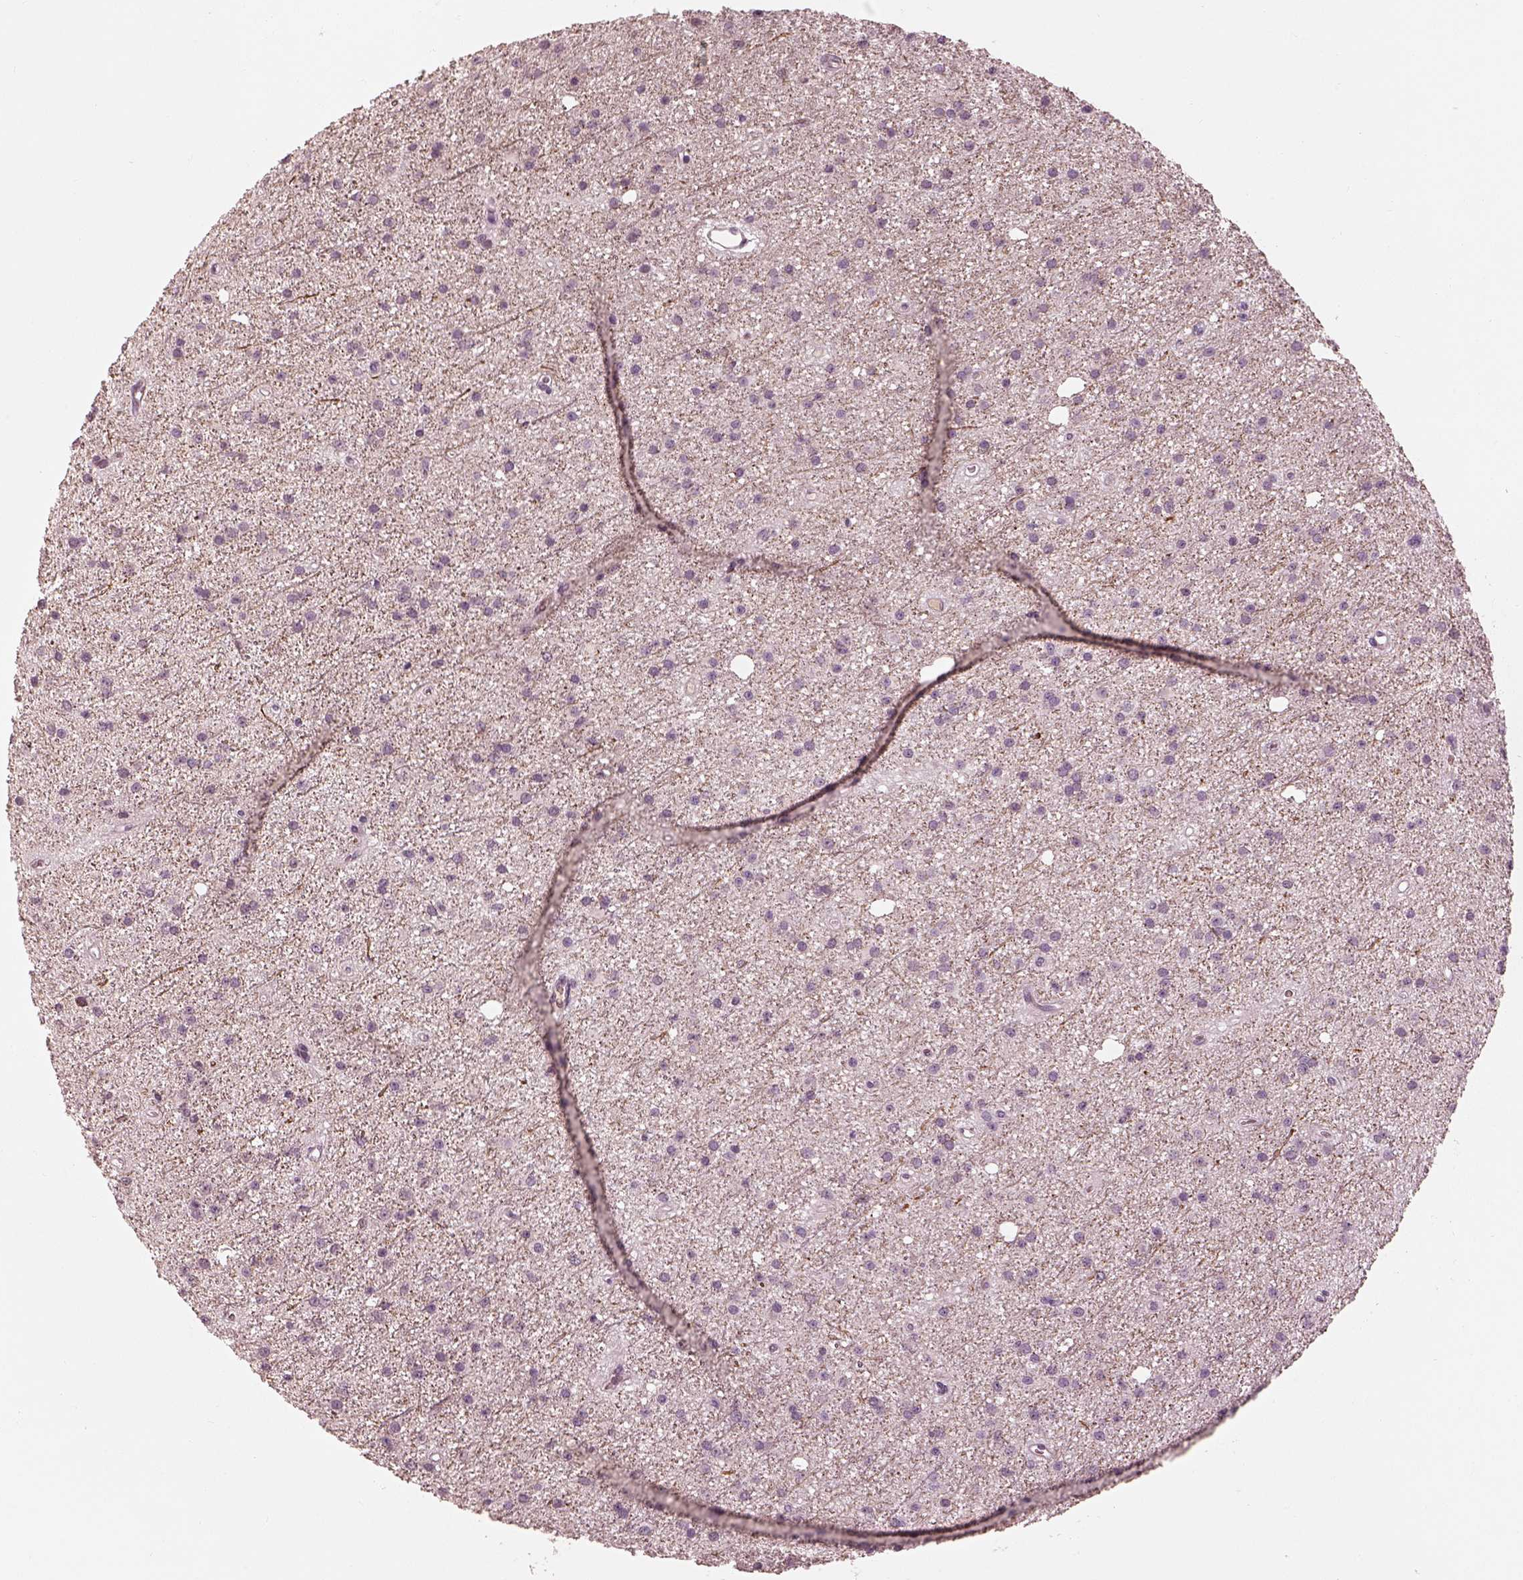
{"staining": {"intensity": "negative", "quantity": "none", "location": "none"}, "tissue": "glioma", "cell_type": "Tumor cells", "image_type": "cancer", "snomed": [{"axis": "morphology", "description": "Glioma, malignant, Low grade"}, {"axis": "topography", "description": "Brain"}], "caption": "Tumor cells are negative for brown protein staining in glioma. Brightfield microscopy of immunohistochemistry stained with DAB (brown) and hematoxylin (blue), captured at high magnification.", "gene": "KCNA2", "patient": {"sex": "male", "age": 27}}